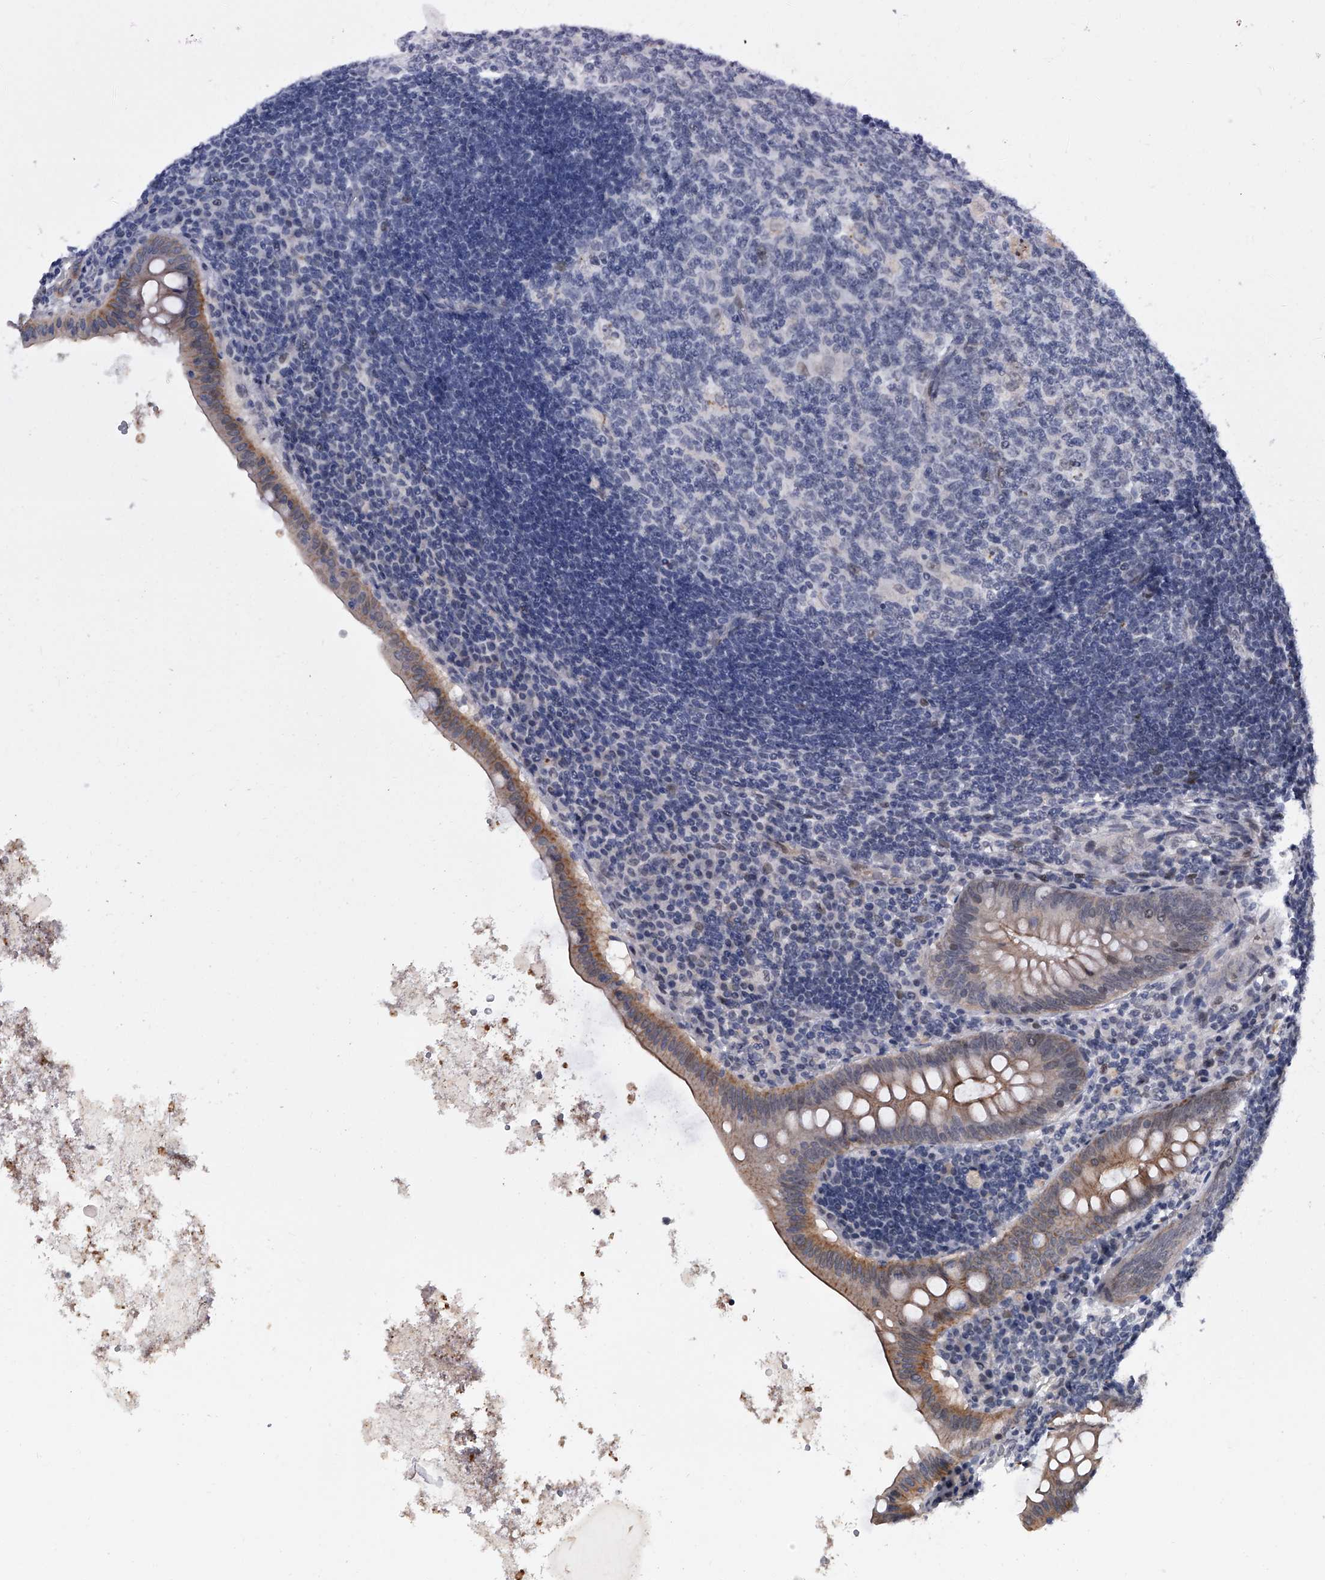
{"staining": {"intensity": "moderate", "quantity": "25%-75%", "location": "cytoplasmic/membranous"}, "tissue": "appendix", "cell_type": "Glandular cells", "image_type": "normal", "snomed": [{"axis": "morphology", "description": "Normal tissue, NOS"}, {"axis": "topography", "description": "Appendix"}], "caption": "Glandular cells demonstrate medium levels of moderate cytoplasmic/membranous expression in about 25%-75% of cells in unremarkable human appendix. (DAB IHC, brown staining for protein, blue staining for nuclei).", "gene": "ZNF426", "patient": {"sex": "female", "age": 54}}